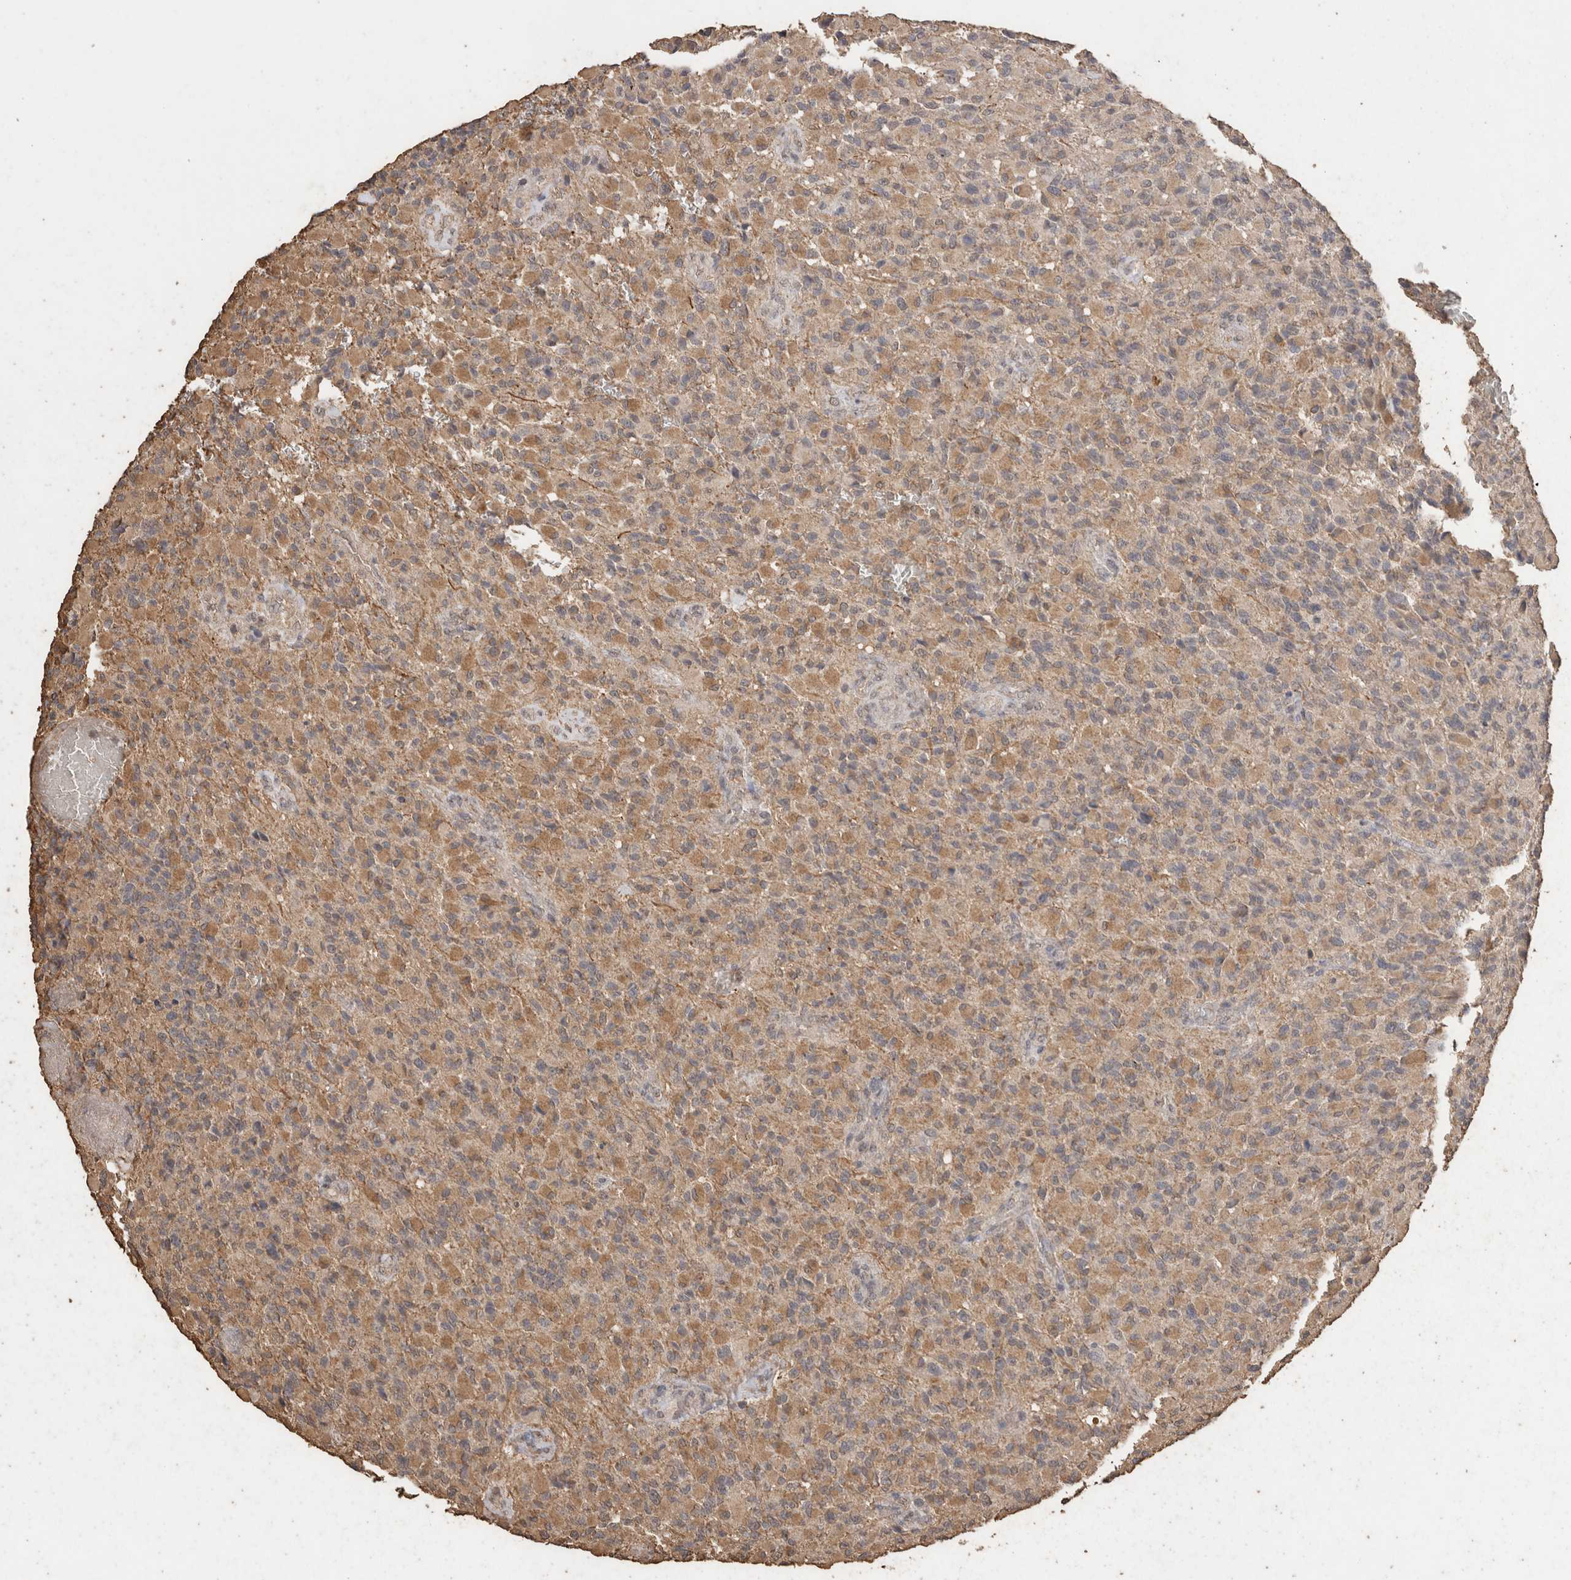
{"staining": {"intensity": "moderate", "quantity": ">75%", "location": "cytoplasmic/membranous"}, "tissue": "glioma", "cell_type": "Tumor cells", "image_type": "cancer", "snomed": [{"axis": "morphology", "description": "Glioma, malignant, High grade"}, {"axis": "topography", "description": "Brain"}], "caption": "Immunohistochemical staining of malignant high-grade glioma displays medium levels of moderate cytoplasmic/membranous protein positivity in about >75% of tumor cells.", "gene": "CX3CL1", "patient": {"sex": "male", "age": 71}}